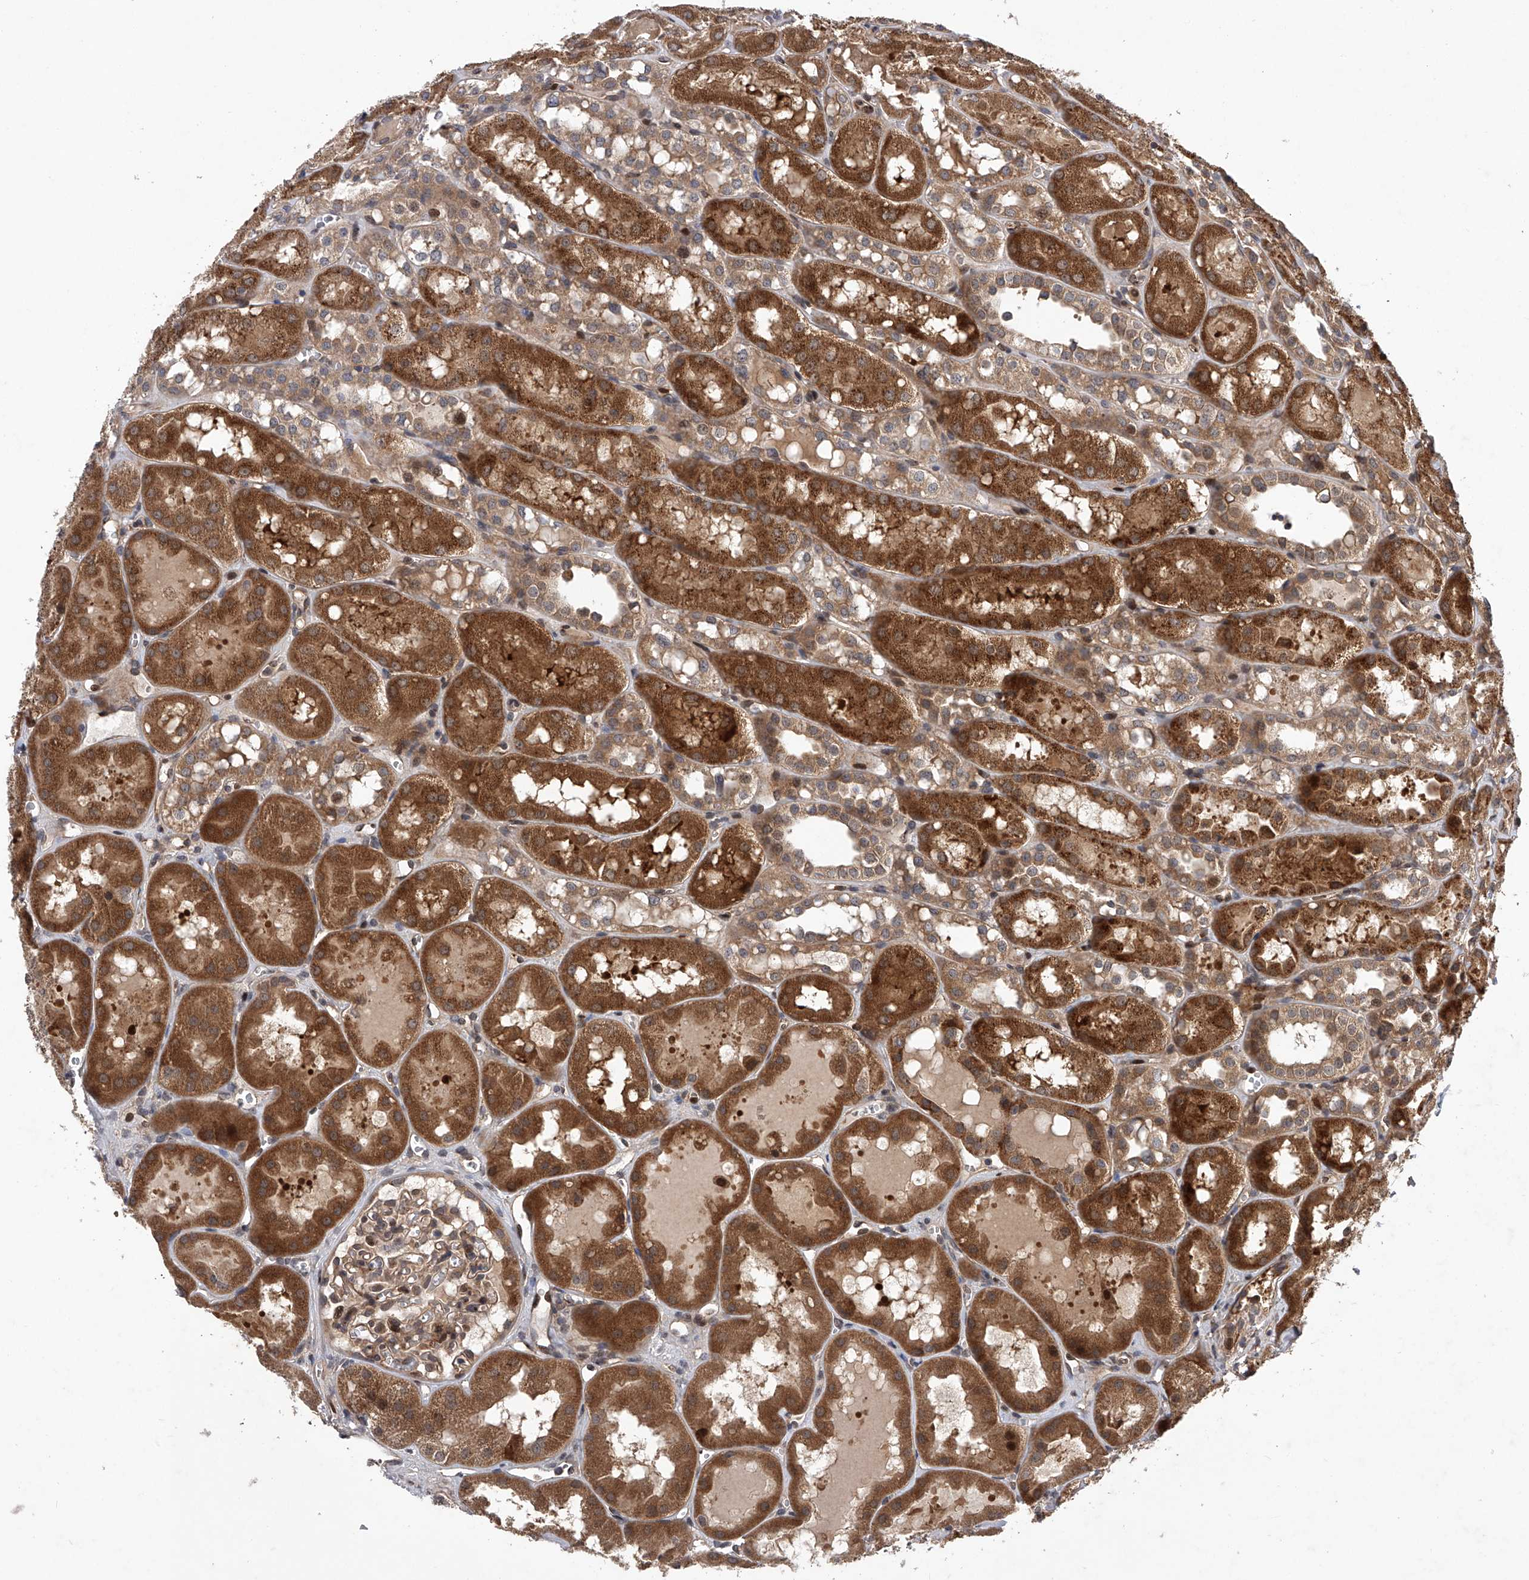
{"staining": {"intensity": "moderate", "quantity": "<25%", "location": "cytoplasmic/membranous,nuclear"}, "tissue": "kidney", "cell_type": "Cells in glomeruli", "image_type": "normal", "snomed": [{"axis": "morphology", "description": "Normal tissue, NOS"}, {"axis": "topography", "description": "Kidney"}], "caption": "Immunohistochemistry (IHC) micrograph of benign kidney: human kidney stained using immunohistochemistry (IHC) displays low levels of moderate protein expression localized specifically in the cytoplasmic/membranous,nuclear of cells in glomeruli, appearing as a cytoplasmic/membranous,nuclear brown color.", "gene": "MAP3K11", "patient": {"sex": "male", "age": 16}}